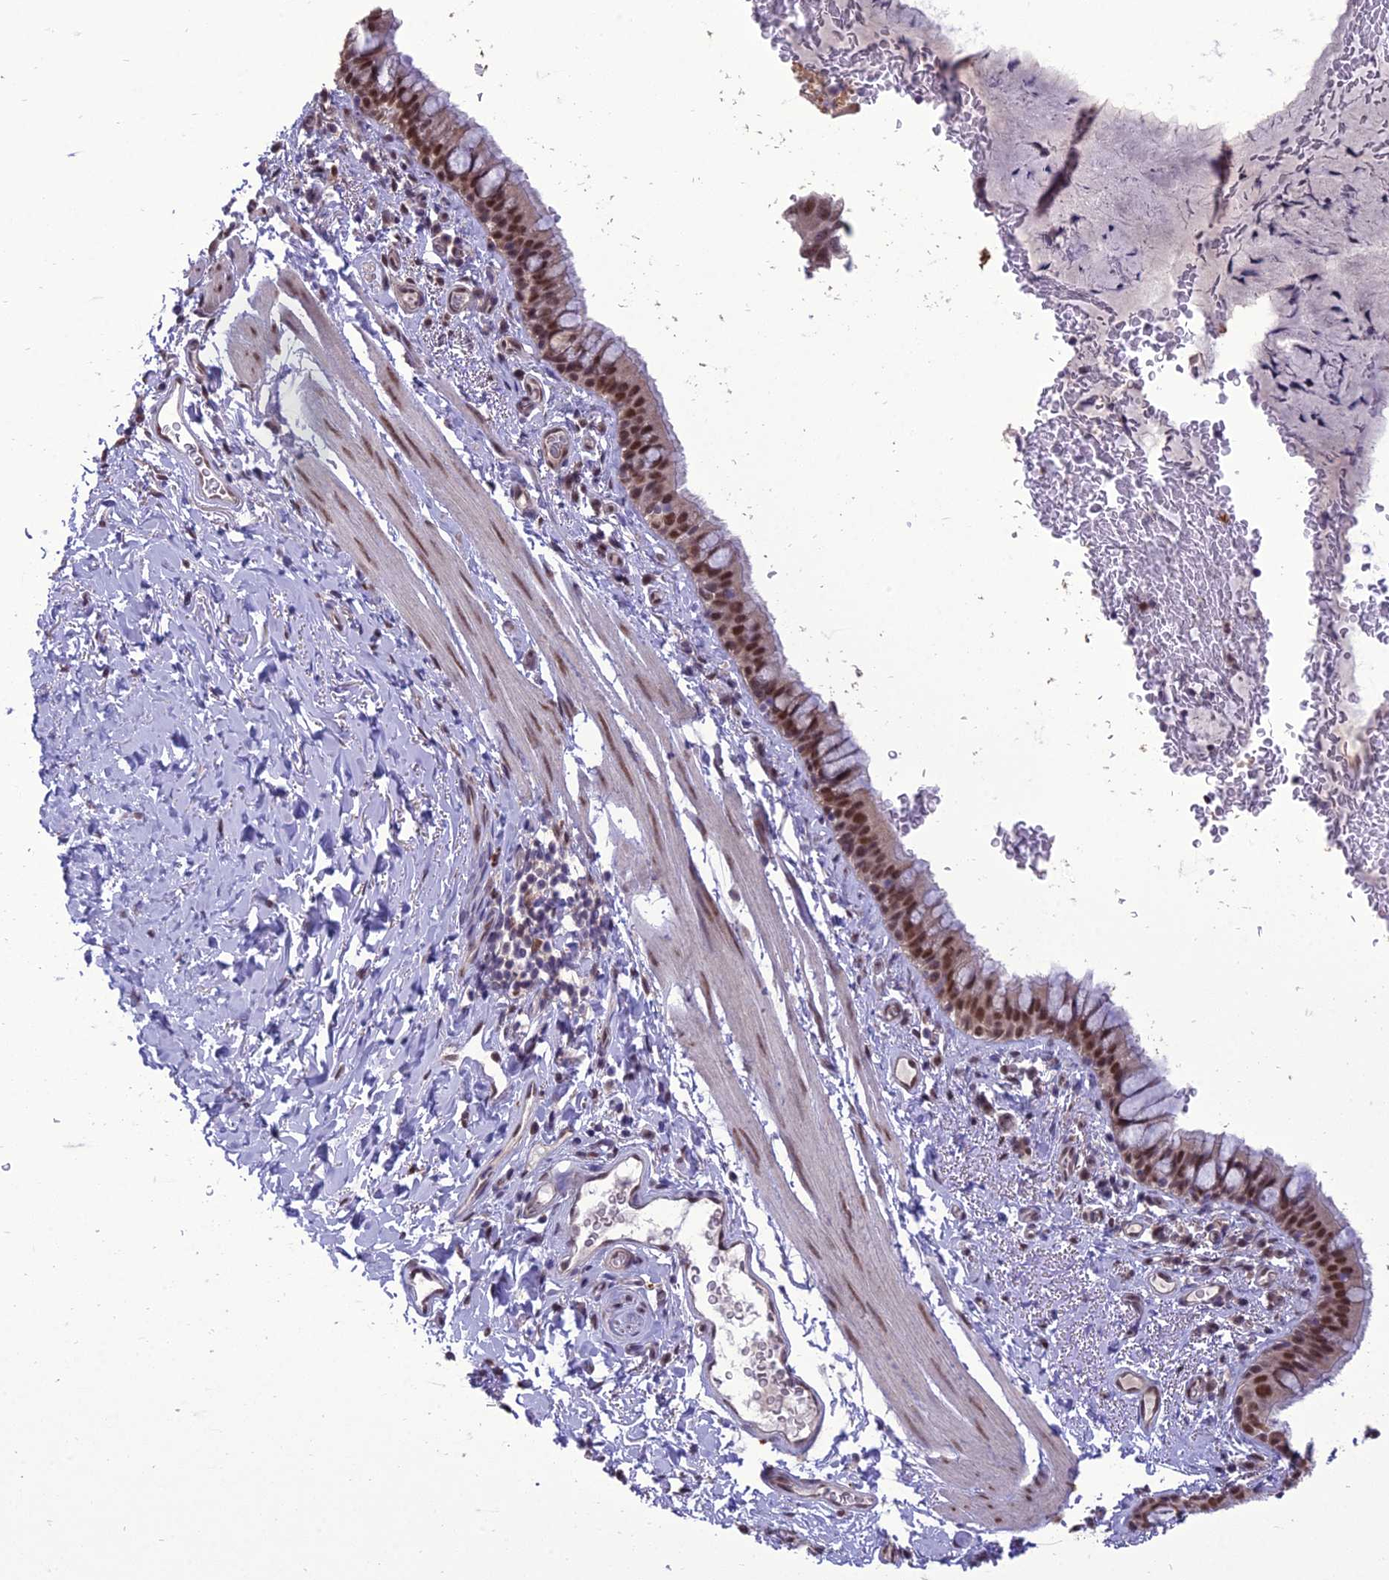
{"staining": {"intensity": "moderate", "quantity": ">75%", "location": "cytoplasmic/membranous,nuclear"}, "tissue": "bronchus", "cell_type": "Respiratory epithelial cells", "image_type": "normal", "snomed": [{"axis": "morphology", "description": "Normal tissue, NOS"}, {"axis": "topography", "description": "Cartilage tissue"}, {"axis": "topography", "description": "Bronchus"}], "caption": "This photomicrograph reveals benign bronchus stained with IHC to label a protein in brown. The cytoplasmic/membranous,nuclear of respiratory epithelial cells show moderate positivity for the protein. Nuclei are counter-stained blue.", "gene": "RANBP3", "patient": {"sex": "female", "age": 36}}